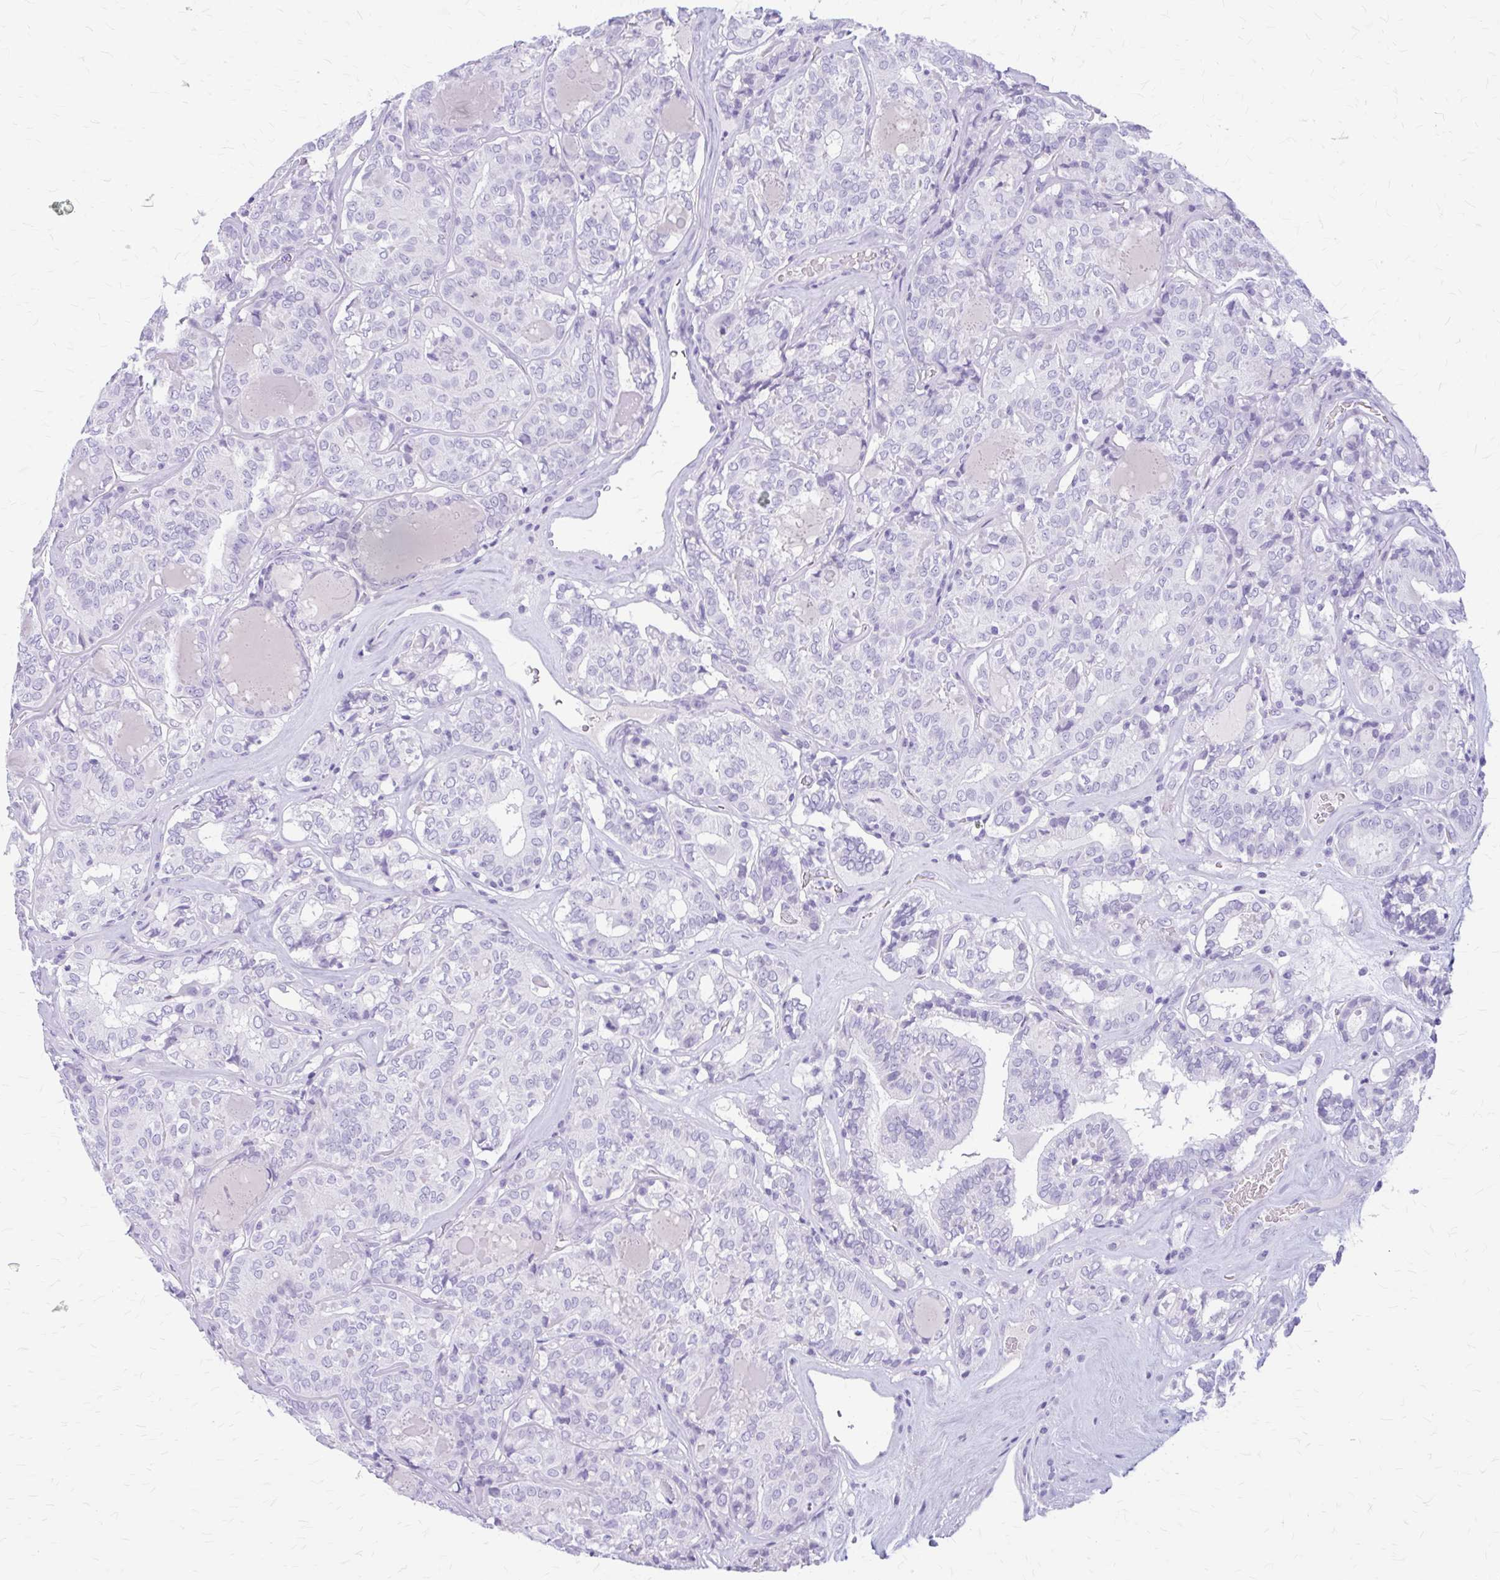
{"staining": {"intensity": "negative", "quantity": "none", "location": "none"}, "tissue": "thyroid cancer", "cell_type": "Tumor cells", "image_type": "cancer", "snomed": [{"axis": "morphology", "description": "Papillary adenocarcinoma, NOS"}, {"axis": "topography", "description": "Thyroid gland"}], "caption": "An image of human thyroid cancer is negative for staining in tumor cells. (Stains: DAB immunohistochemistry with hematoxylin counter stain, Microscopy: brightfield microscopy at high magnification).", "gene": "KLHDC7A", "patient": {"sex": "female", "age": 72}}